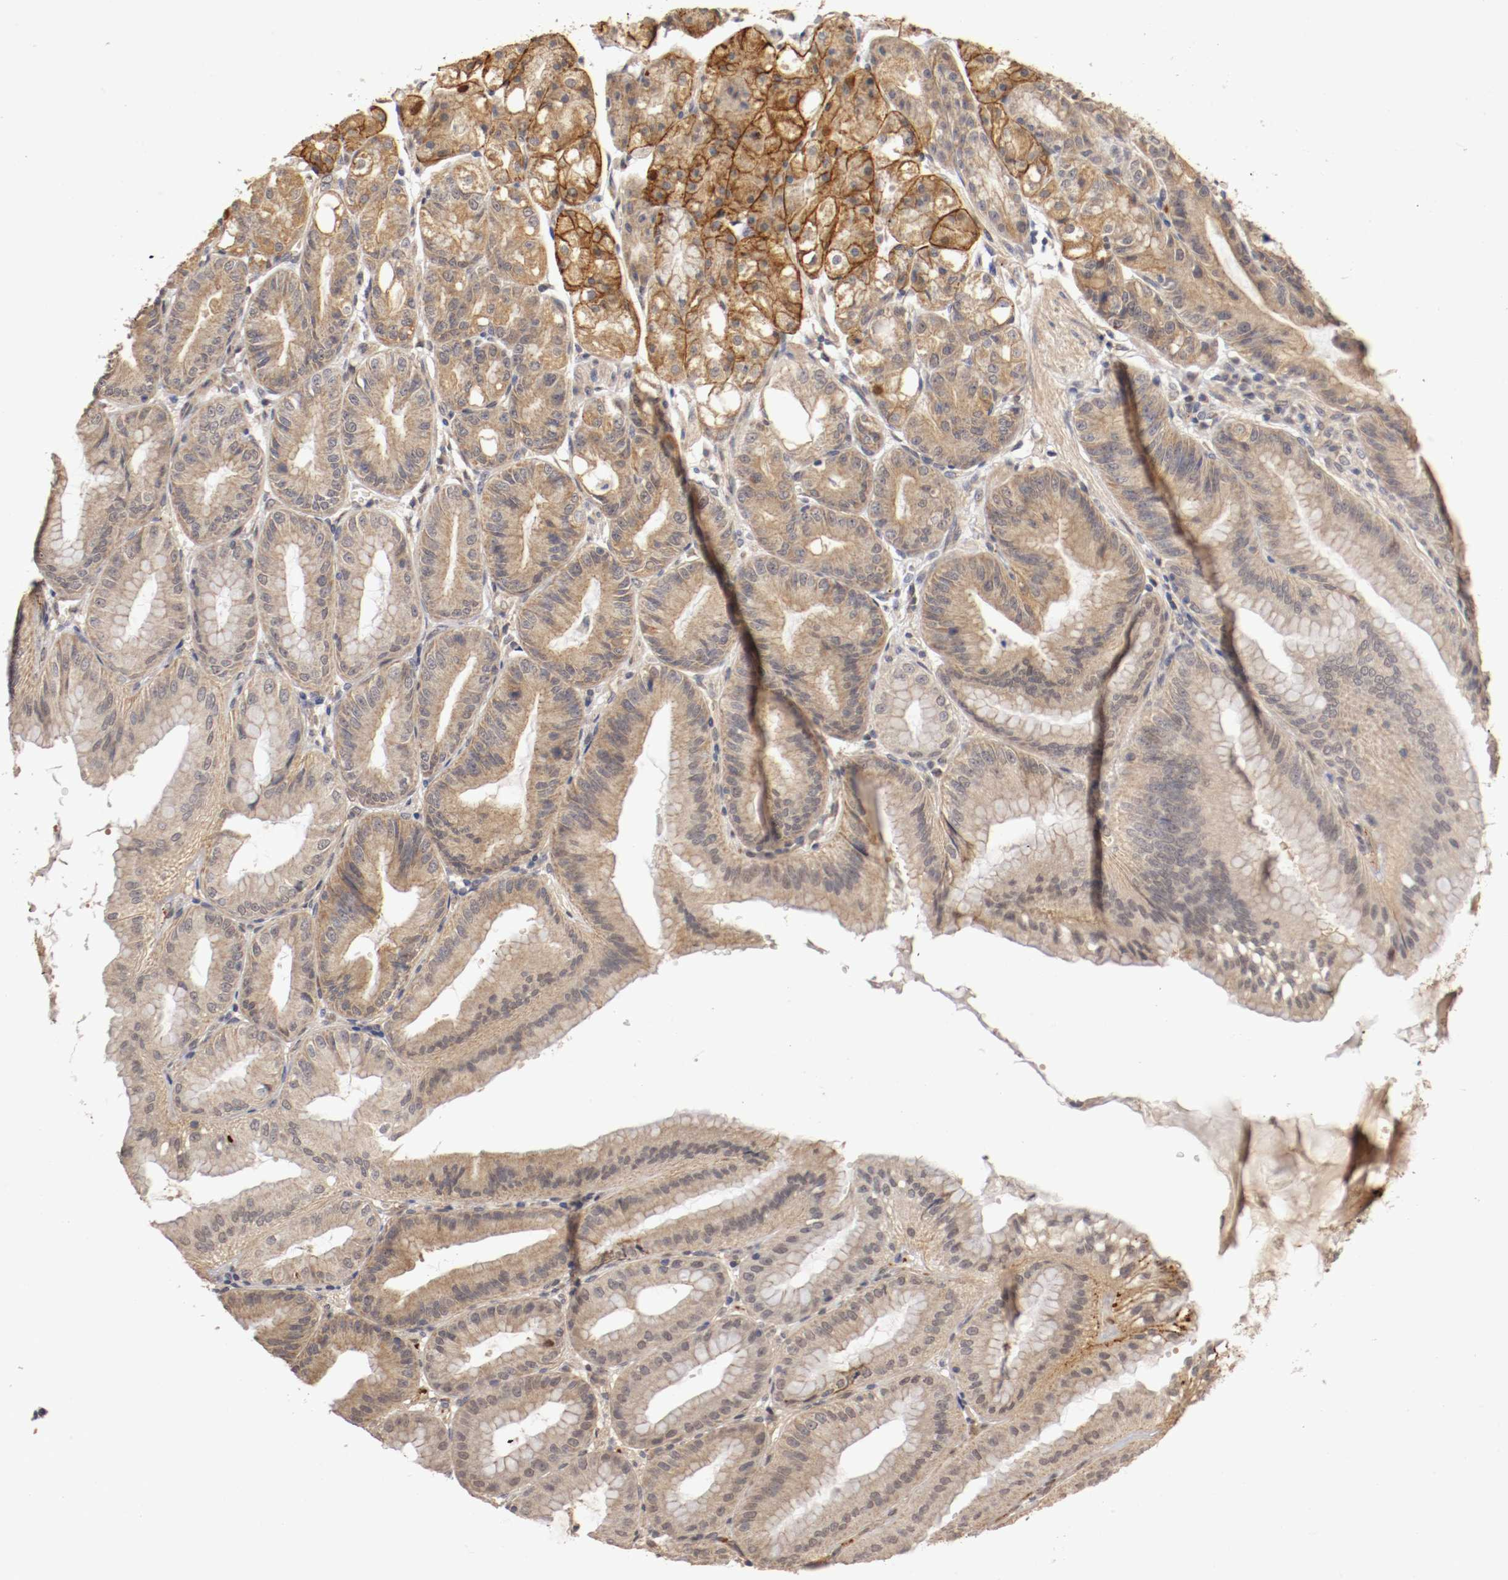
{"staining": {"intensity": "moderate", "quantity": "25%-75%", "location": "cytoplasmic/membranous,nuclear"}, "tissue": "stomach", "cell_type": "Glandular cells", "image_type": "normal", "snomed": [{"axis": "morphology", "description": "Normal tissue, NOS"}, {"axis": "topography", "description": "Stomach, lower"}], "caption": "IHC photomicrograph of normal stomach: stomach stained using immunohistochemistry (IHC) shows medium levels of moderate protein expression localized specifically in the cytoplasmic/membranous,nuclear of glandular cells, appearing as a cytoplasmic/membranous,nuclear brown color.", "gene": "TNFRSF1B", "patient": {"sex": "male", "age": 71}}